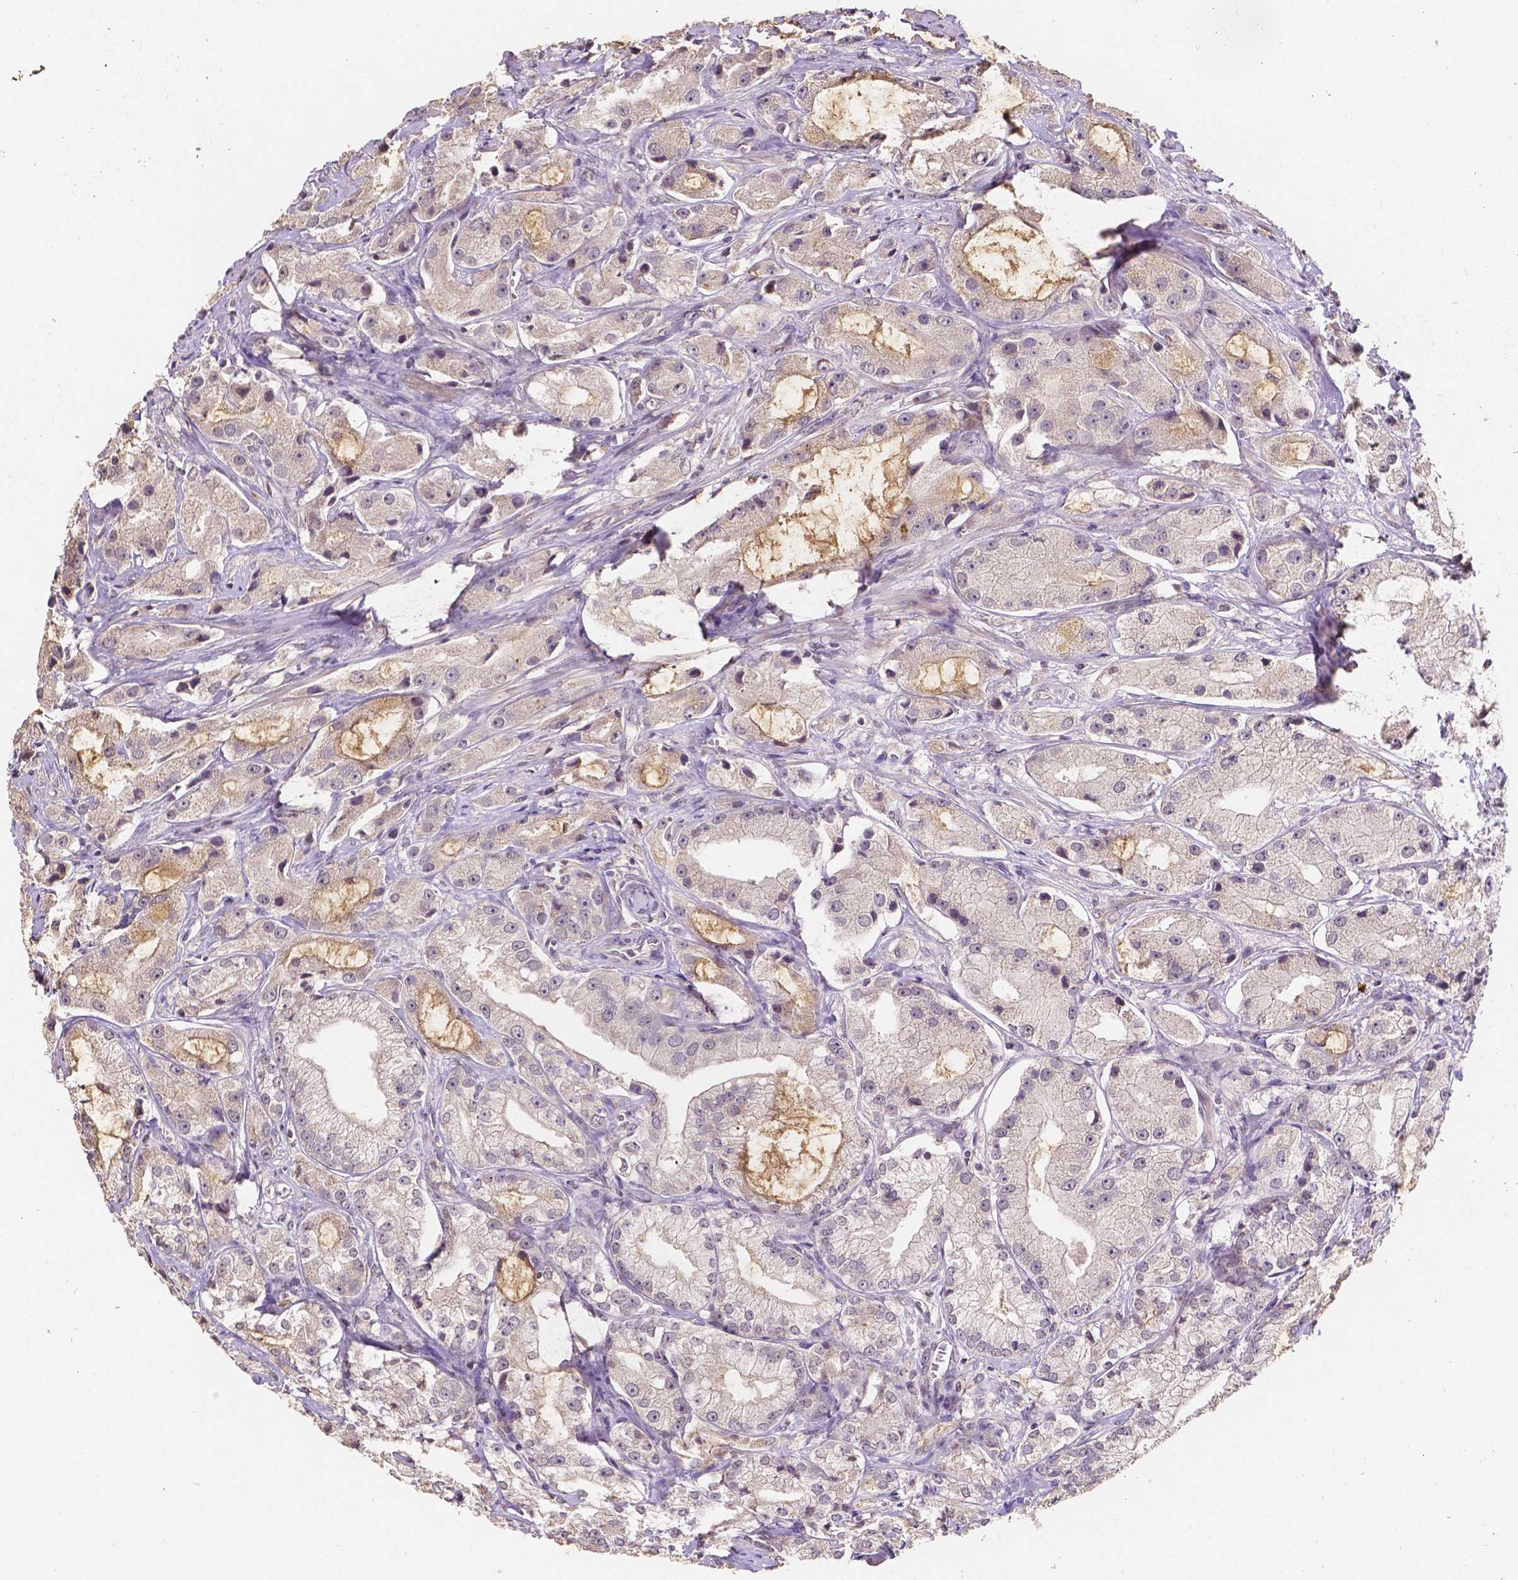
{"staining": {"intensity": "weak", "quantity": "<25%", "location": "cytoplasmic/membranous"}, "tissue": "prostate cancer", "cell_type": "Tumor cells", "image_type": "cancer", "snomed": [{"axis": "morphology", "description": "Adenocarcinoma, High grade"}, {"axis": "topography", "description": "Prostate"}], "caption": "This is an IHC photomicrograph of human prostate cancer (high-grade adenocarcinoma). There is no staining in tumor cells.", "gene": "ELAVL2", "patient": {"sex": "male", "age": 64}}